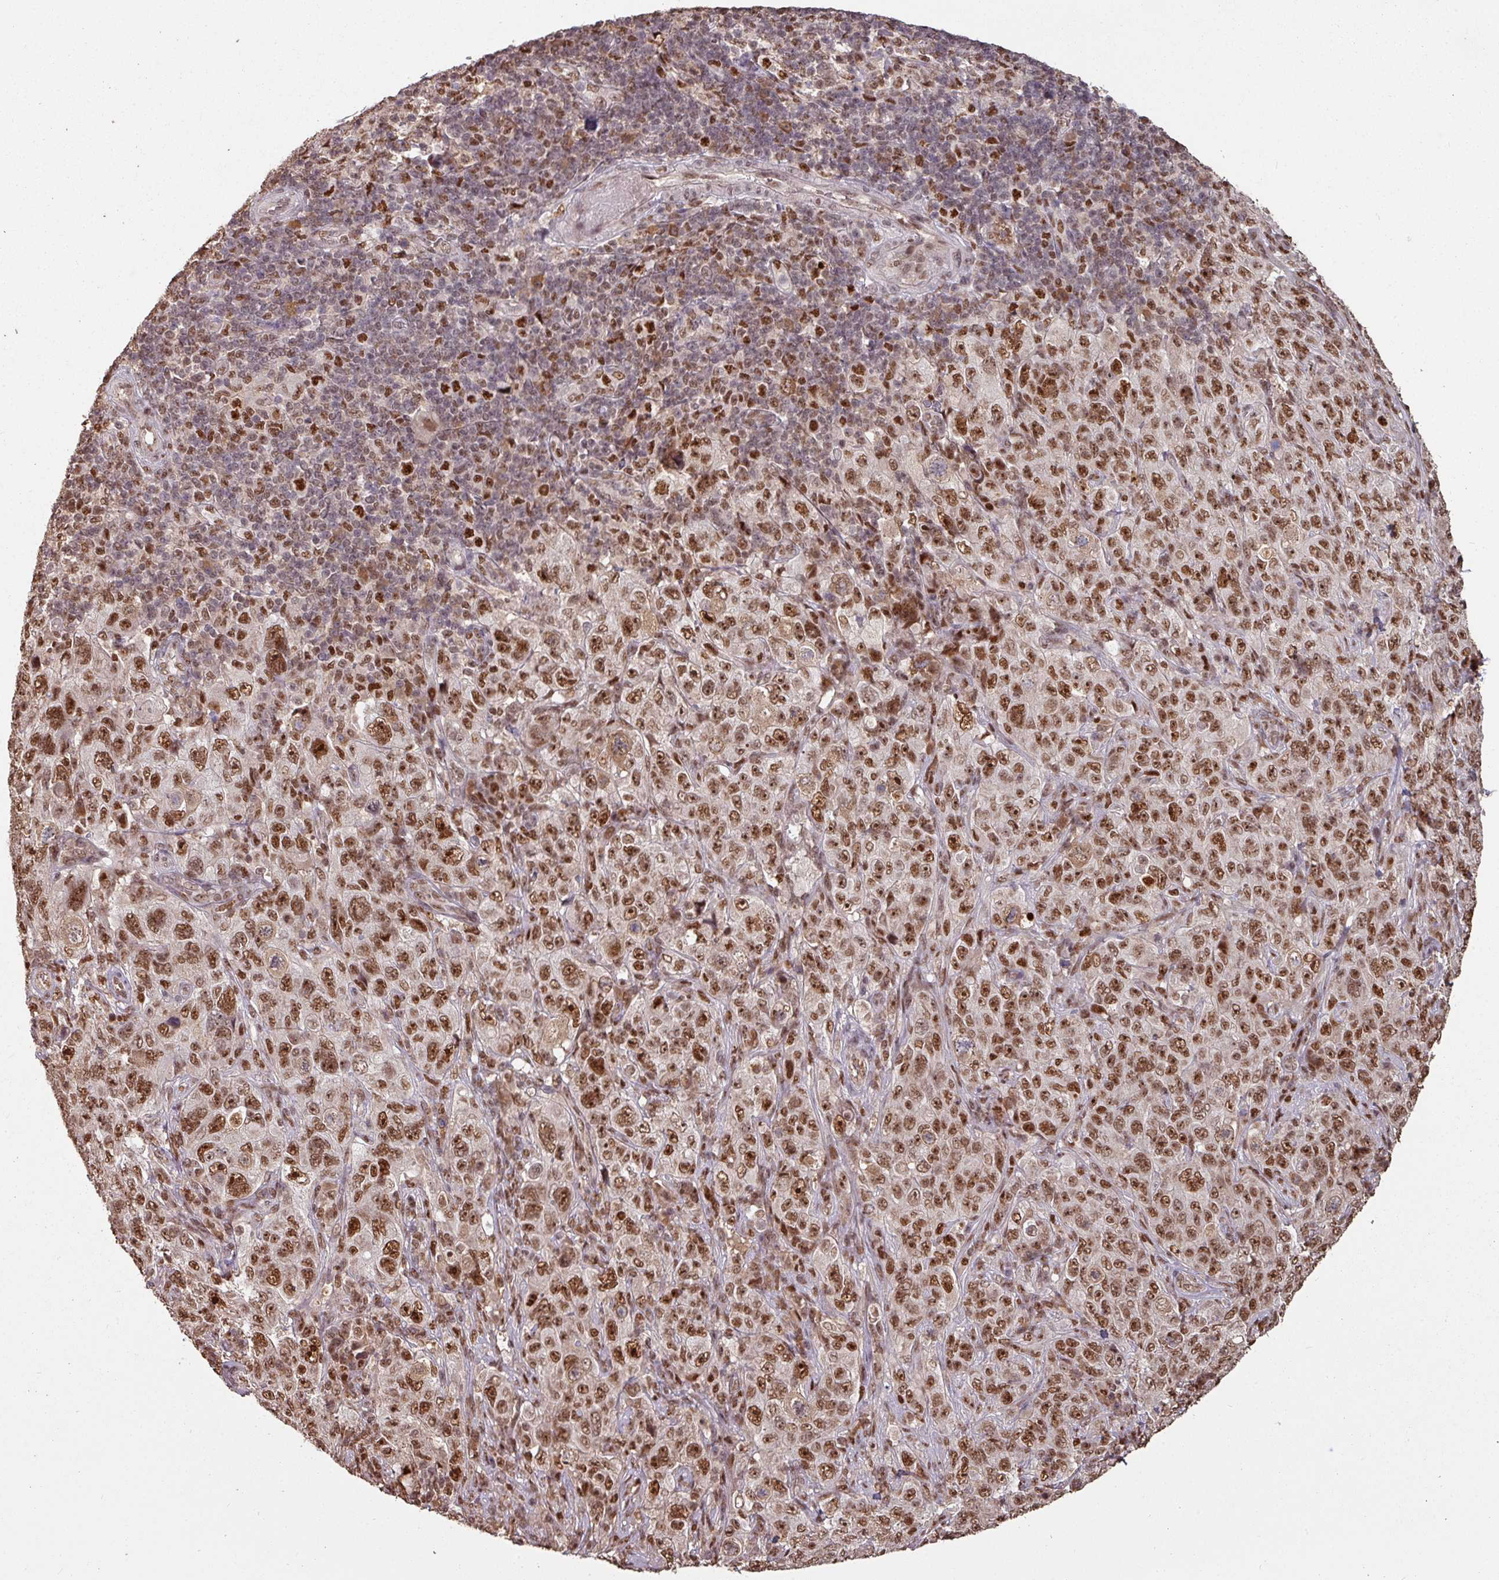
{"staining": {"intensity": "moderate", "quantity": ">75%", "location": "nuclear"}, "tissue": "pancreatic cancer", "cell_type": "Tumor cells", "image_type": "cancer", "snomed": [{"axis": "morphology", "description": "Adenocarcinoma, NOS"}, {"axis": "topography", "description": "Pancreas"}], "caption": "Immunohistochemistry (IHC) staining of adenocarcinoma (pancreatic), which reveals medium levels of moderate nuclear positivity in about >75% of tumor cells indicating moderate nuclear protein staining. The staining was performed using DAB (brown) for protein detection and nuclei were counterstained in hematoxylin (blue).", "gene": "POLD1", "patient": {"sex": "male", "age": 68}}